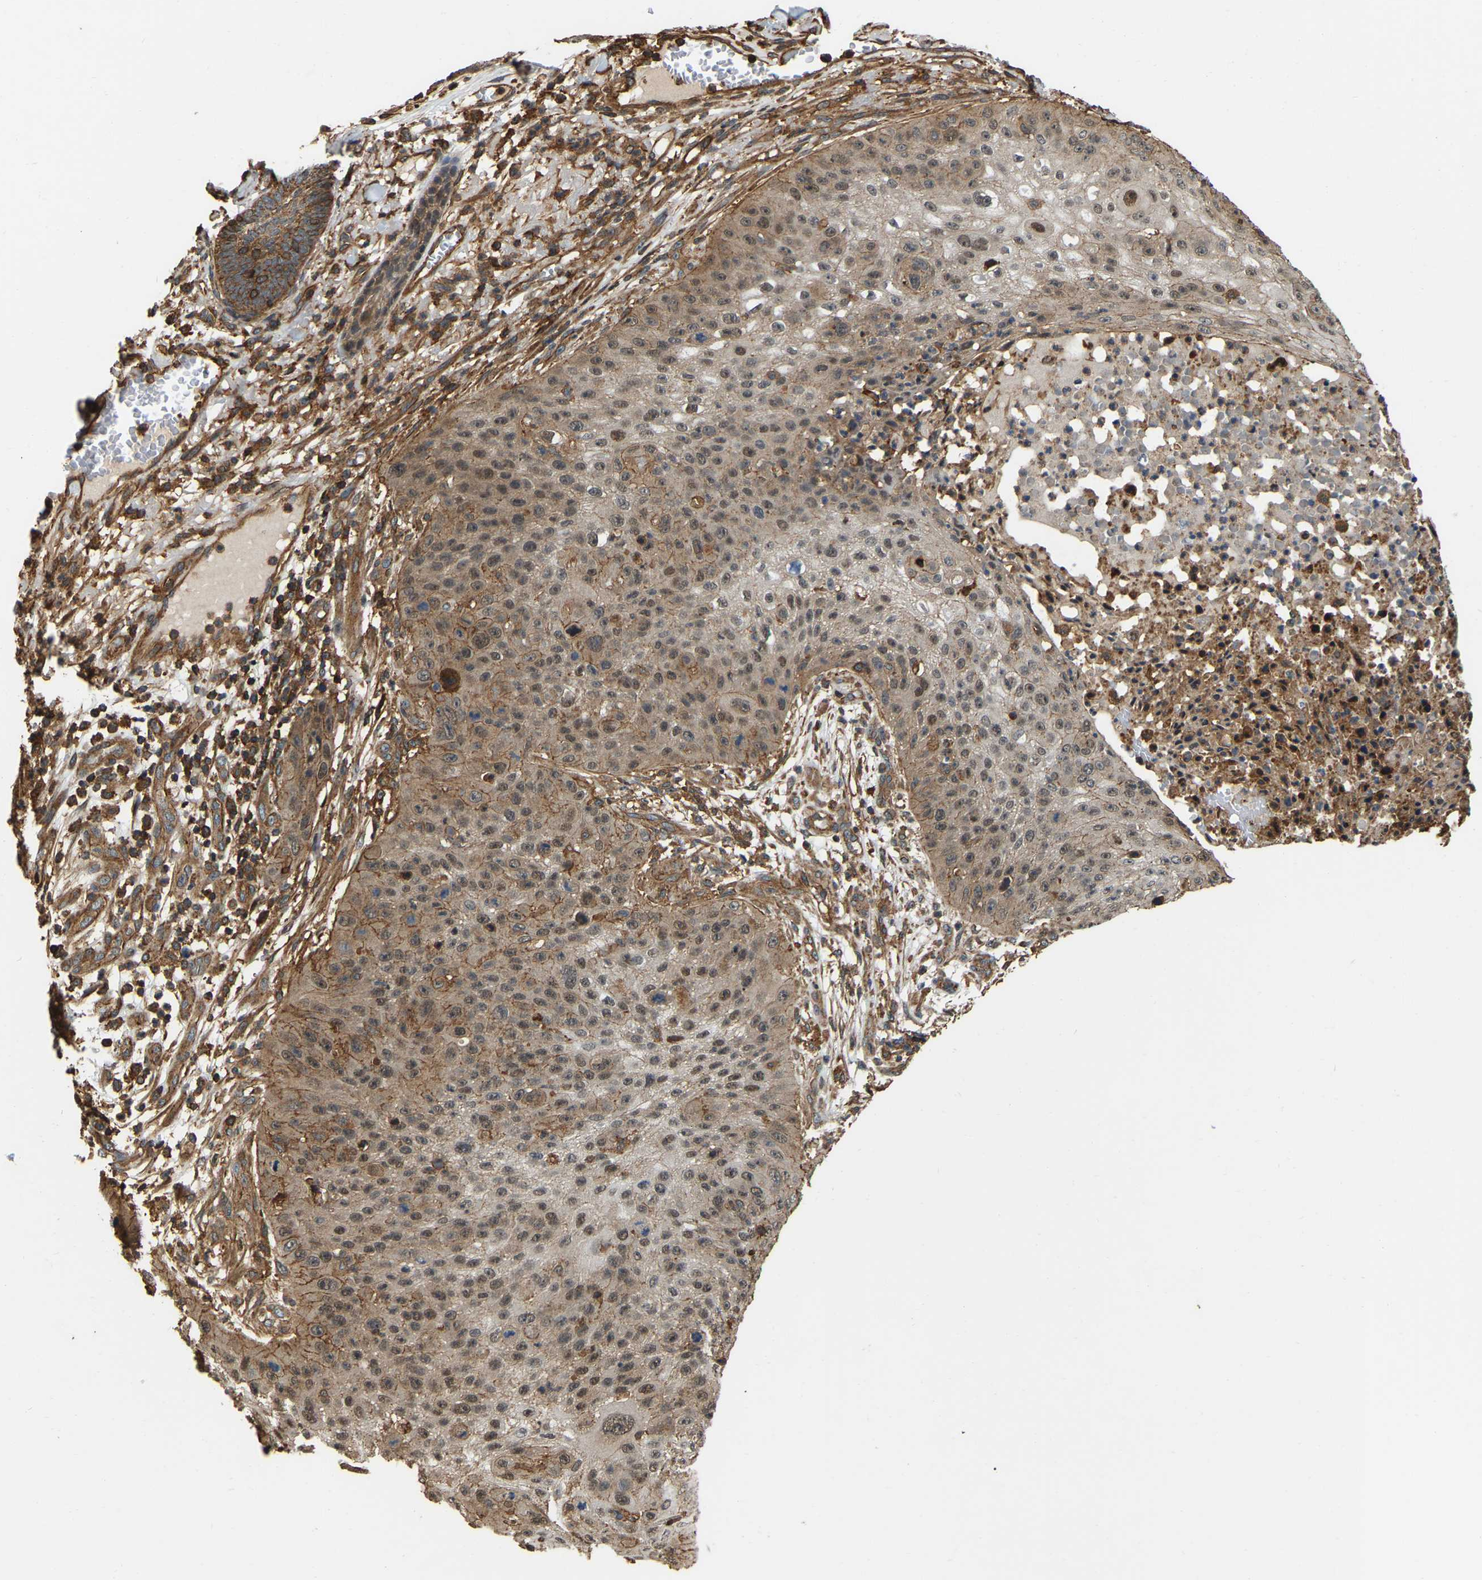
{"staining": {"intensity": "moderate", "quantity": ">75%", "location": "cytoplasmic/membranous,nuclear"}, "tissue": "skin cancer", "cell_type": "Tumor cells", "image_type": "cancer", "snomed": [{"axis": "morphology", "description": "Squamous cell carcinoma, NOS"}, {"axis": "topography", "description": "Skin"}], "caption": "Immunohistochemistry photomicrograph of human squamous cell carcinoma (skin) stained for a protein (brown), which demonstrates medium levels of moderate cytoplasmic/membranous and nuclear positivity in approximately >75% of tumor cells.", "gene": "SAMD9L", "patient": {"sex": "female", "age": 80}}